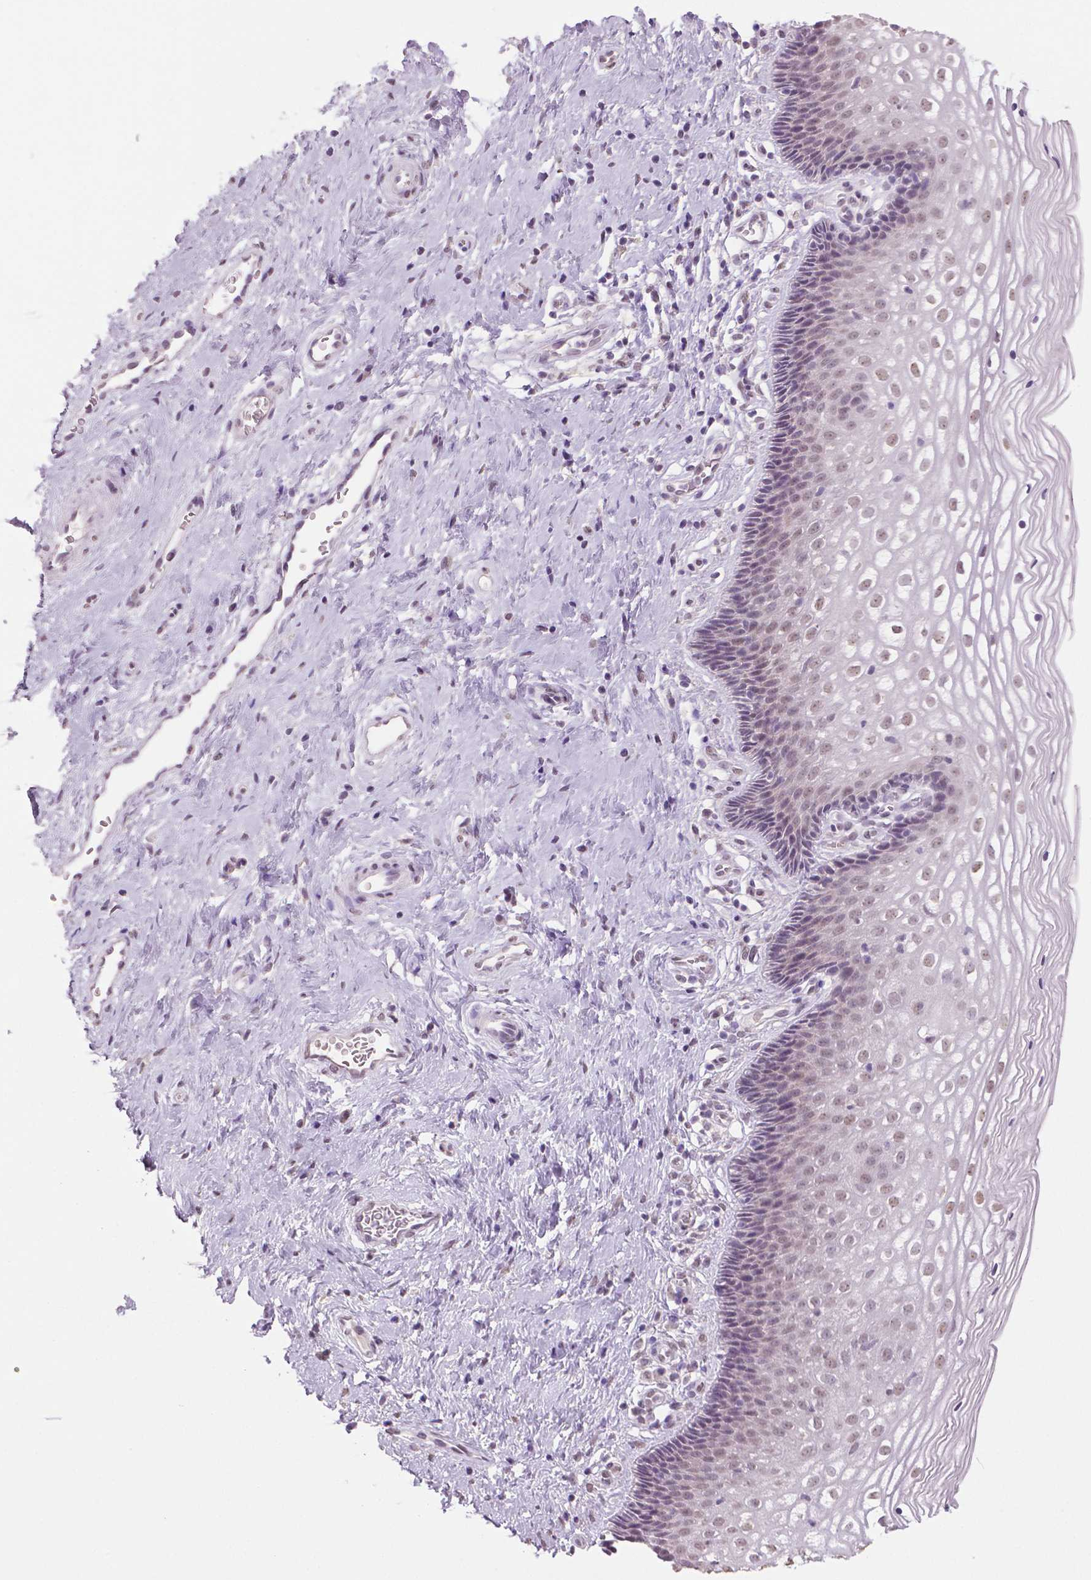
{"staining": {"intensity": "negative", "quantity": "none", "location": "none"}, "tissue": "cervix", "cell_type": "Glandular cells", "image_type": "normal", "snomed": [{"axis": "morphology", "description": "Normal tissue, NOS"}, {"axis": "topography", "description": "Cervix"}], "caption": "Immunohistochemistry (IHC) micrograph of benign cervix stained for a protein (brown), which displays no staining in glandular cells.", "gene": "IGF2BP1", "patient": {"sex": "female", "age": 34}}